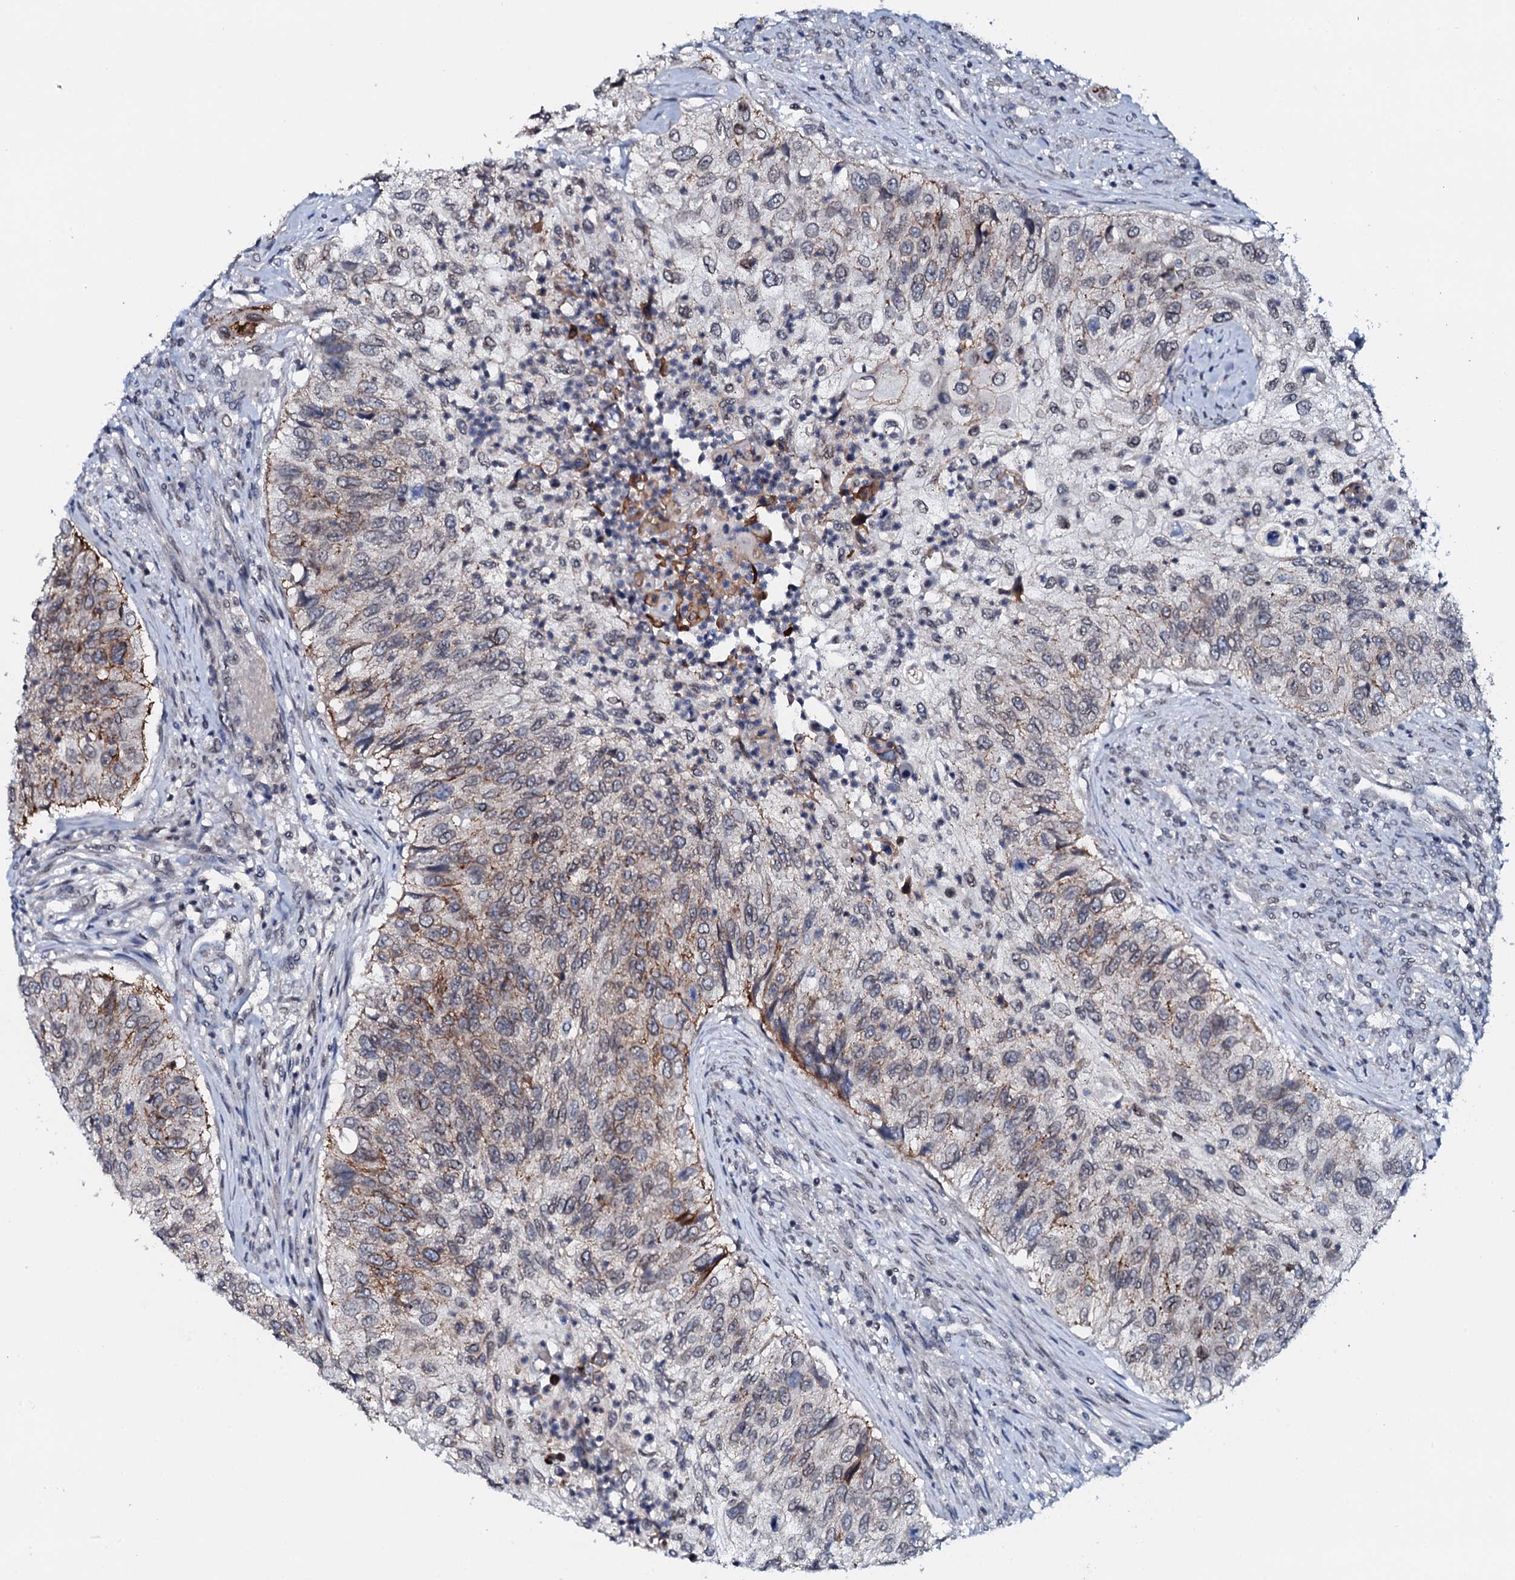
{"staining": {"intensity": "moderate", "quantity": "<25%", "location": "cytoplasmic/membranous"}, "tissue": "urothelial cancer", "cell_type": "Tumor cells", "image_type": "cancer", "snomed": [{"axis": "morphology", "description": "Urothelial carcinoma, High grade"}, {"axis": "topography", "description": "Urinary bladder"}], "caption": "Protein analysis of high-grade urothelial carcinoma tissue displays moderate cytoplasmic/membranous positivity in approximately <25% of tumor cells. The staining was performed using DAB (3,3'-diaminobenzidine), with brown indicating positive protein expression. Nuclei are stained blue with hematoxylin.", "gene": "SNTA1", "patient": {"sex": "female", "age": 60}}